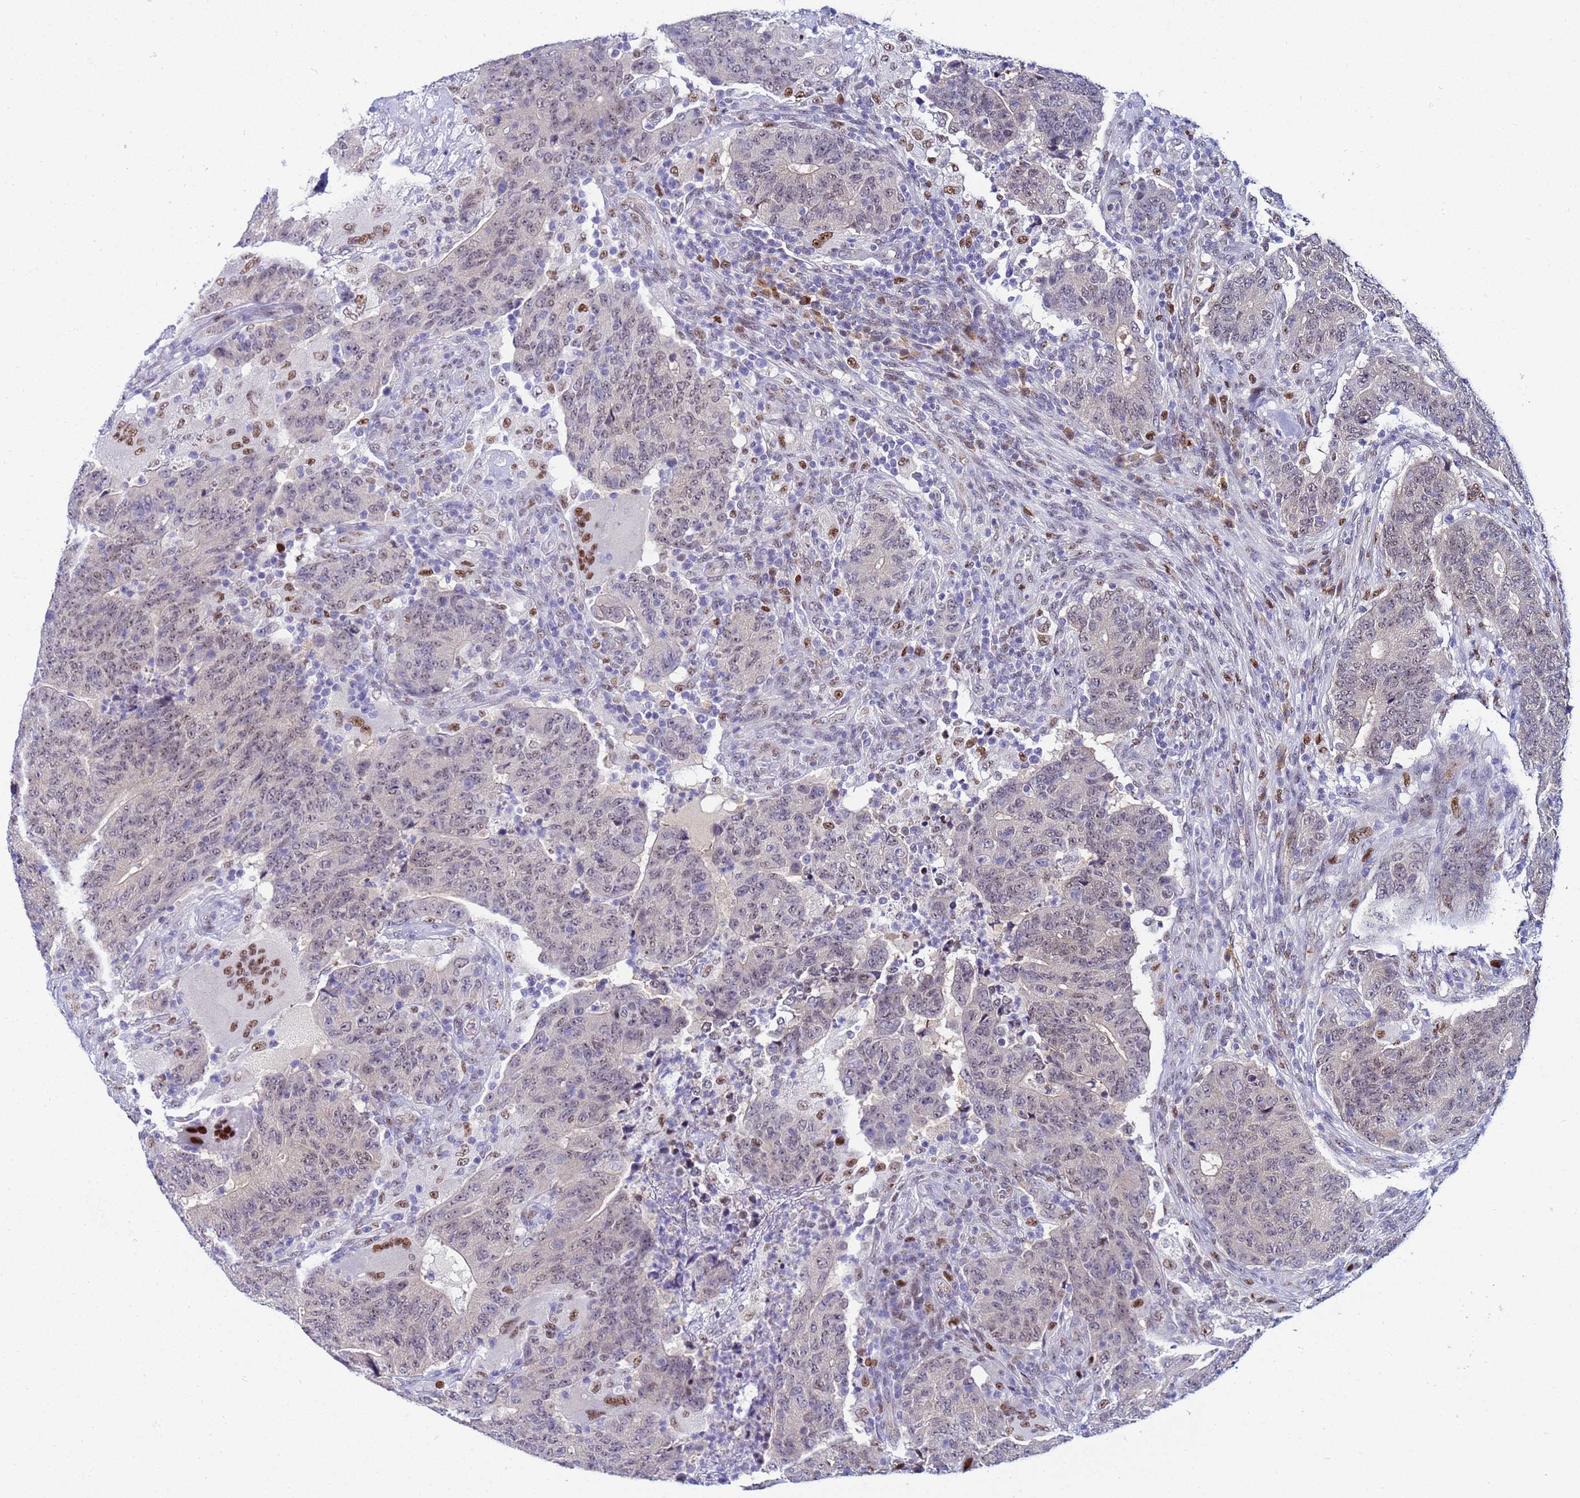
{"staining": {"intensity": "weak", "quantity": "<25%", "location": "nuclear"}, "tissue": "colorectal cancer", "cell_type": "Tumor cells", "image_type": "cancer", "snomed": [{"axis": "morphology", "description": "Adenocarcinoma, NOS"}, {"axis": "topography", "description": "Colon"}], "caption": "Colorectal cancer (adenocarcinoma) was stained to show a protein in brown. There is no significant positivity in tumor cells.", "gene": "SLC25A37", "patient": {"sex": "female", "age": 75}}